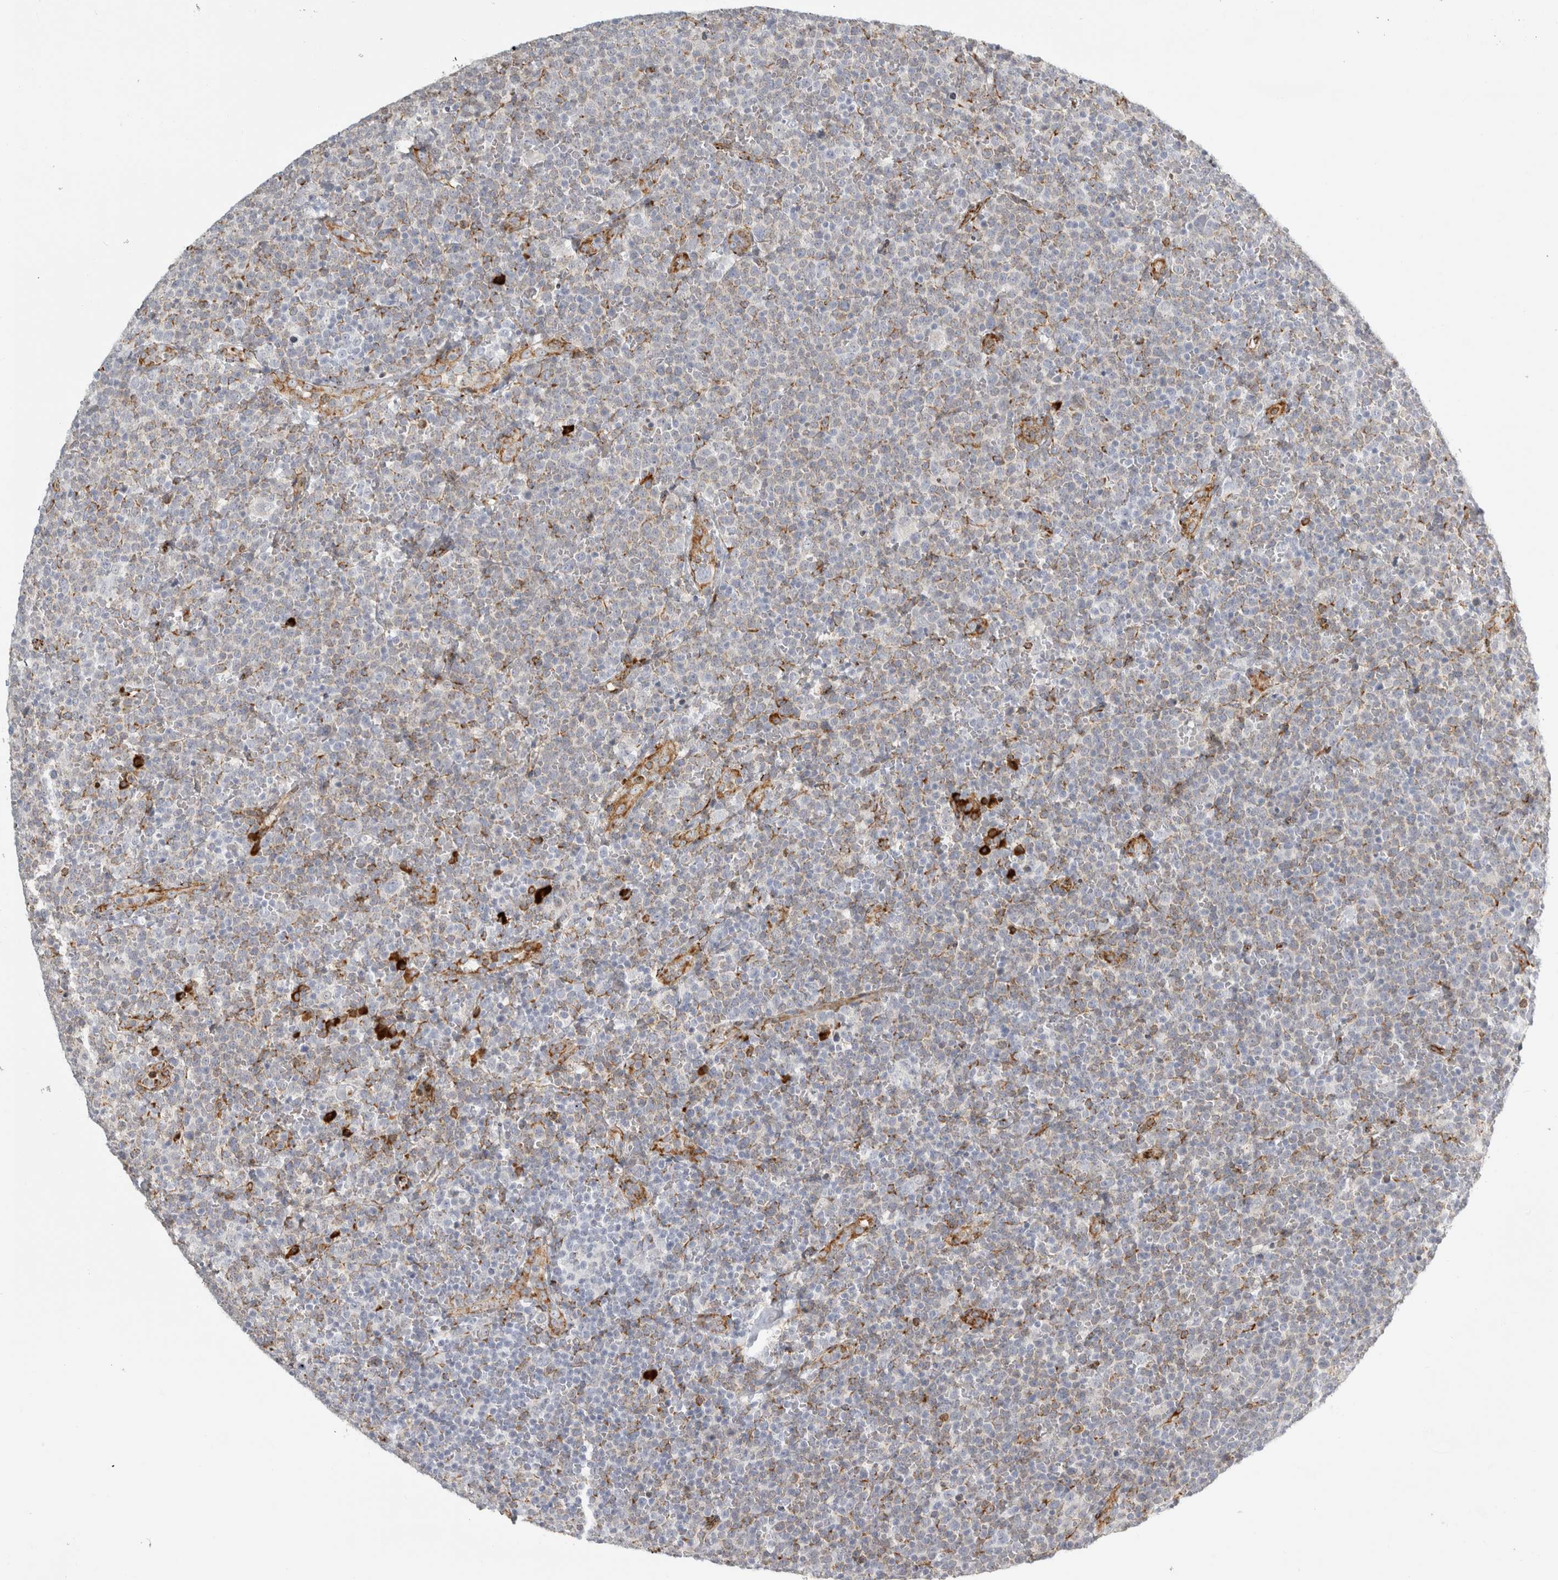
{"staining": {"intensity": "negative", "quantity": "none", "location": "none"}, "tissue": "lymphoma", "cell_type": "Tumor cells", "image_type": "cancer", "snomed": [{"axis": "morphology", "description": "Malignant lymphoma, non-Hodgkin's type, High grade"}, {"axis": "topography", "description": "Lymph node"}], "caption": "Image shows no significant protein staining in tumor cells of lymphoma.", "gene": "OSTN", "patient": {"sex": "male", "age": 61}}